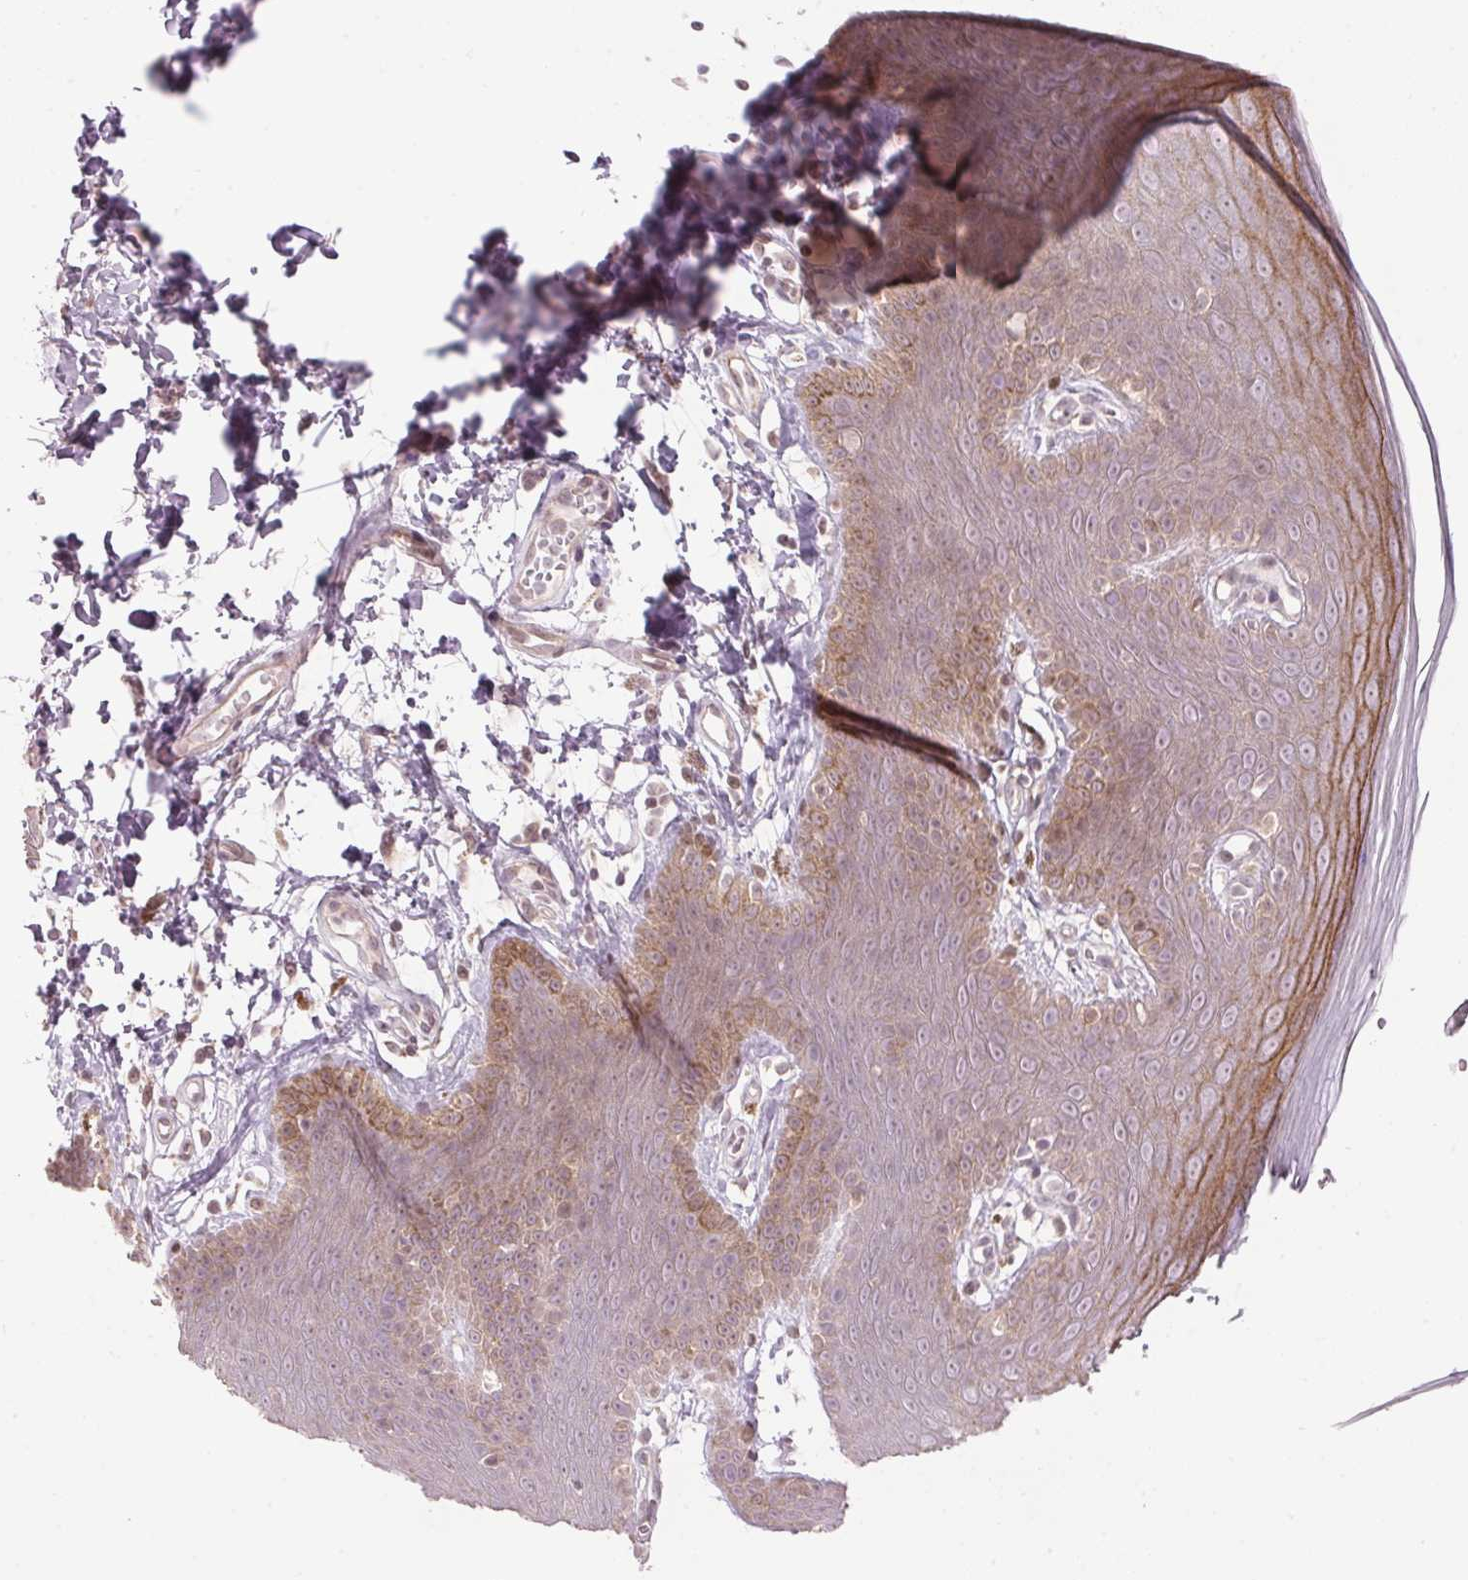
{"staining": {"intensity": "moderate", "quantity": "25%-75%", "location": "cytoplasmic/membranous"}, "tissue": "skin", "cell_type": "Epidermal cells", "image_type": "normal", "snomed": [{"axis": "morphology", "description": "Normal tissue, NOS"}, {"axis": "topography", "description": "Anal"}], "caption": "This histopathology image displays IHC staining of normal human skin, with medium moderate cytoplasmic/membranous positivity in approximately 25%-75% of epidermal cells.", "gene": "TMED6", "patient": {"sex": "male", "age": 53}}